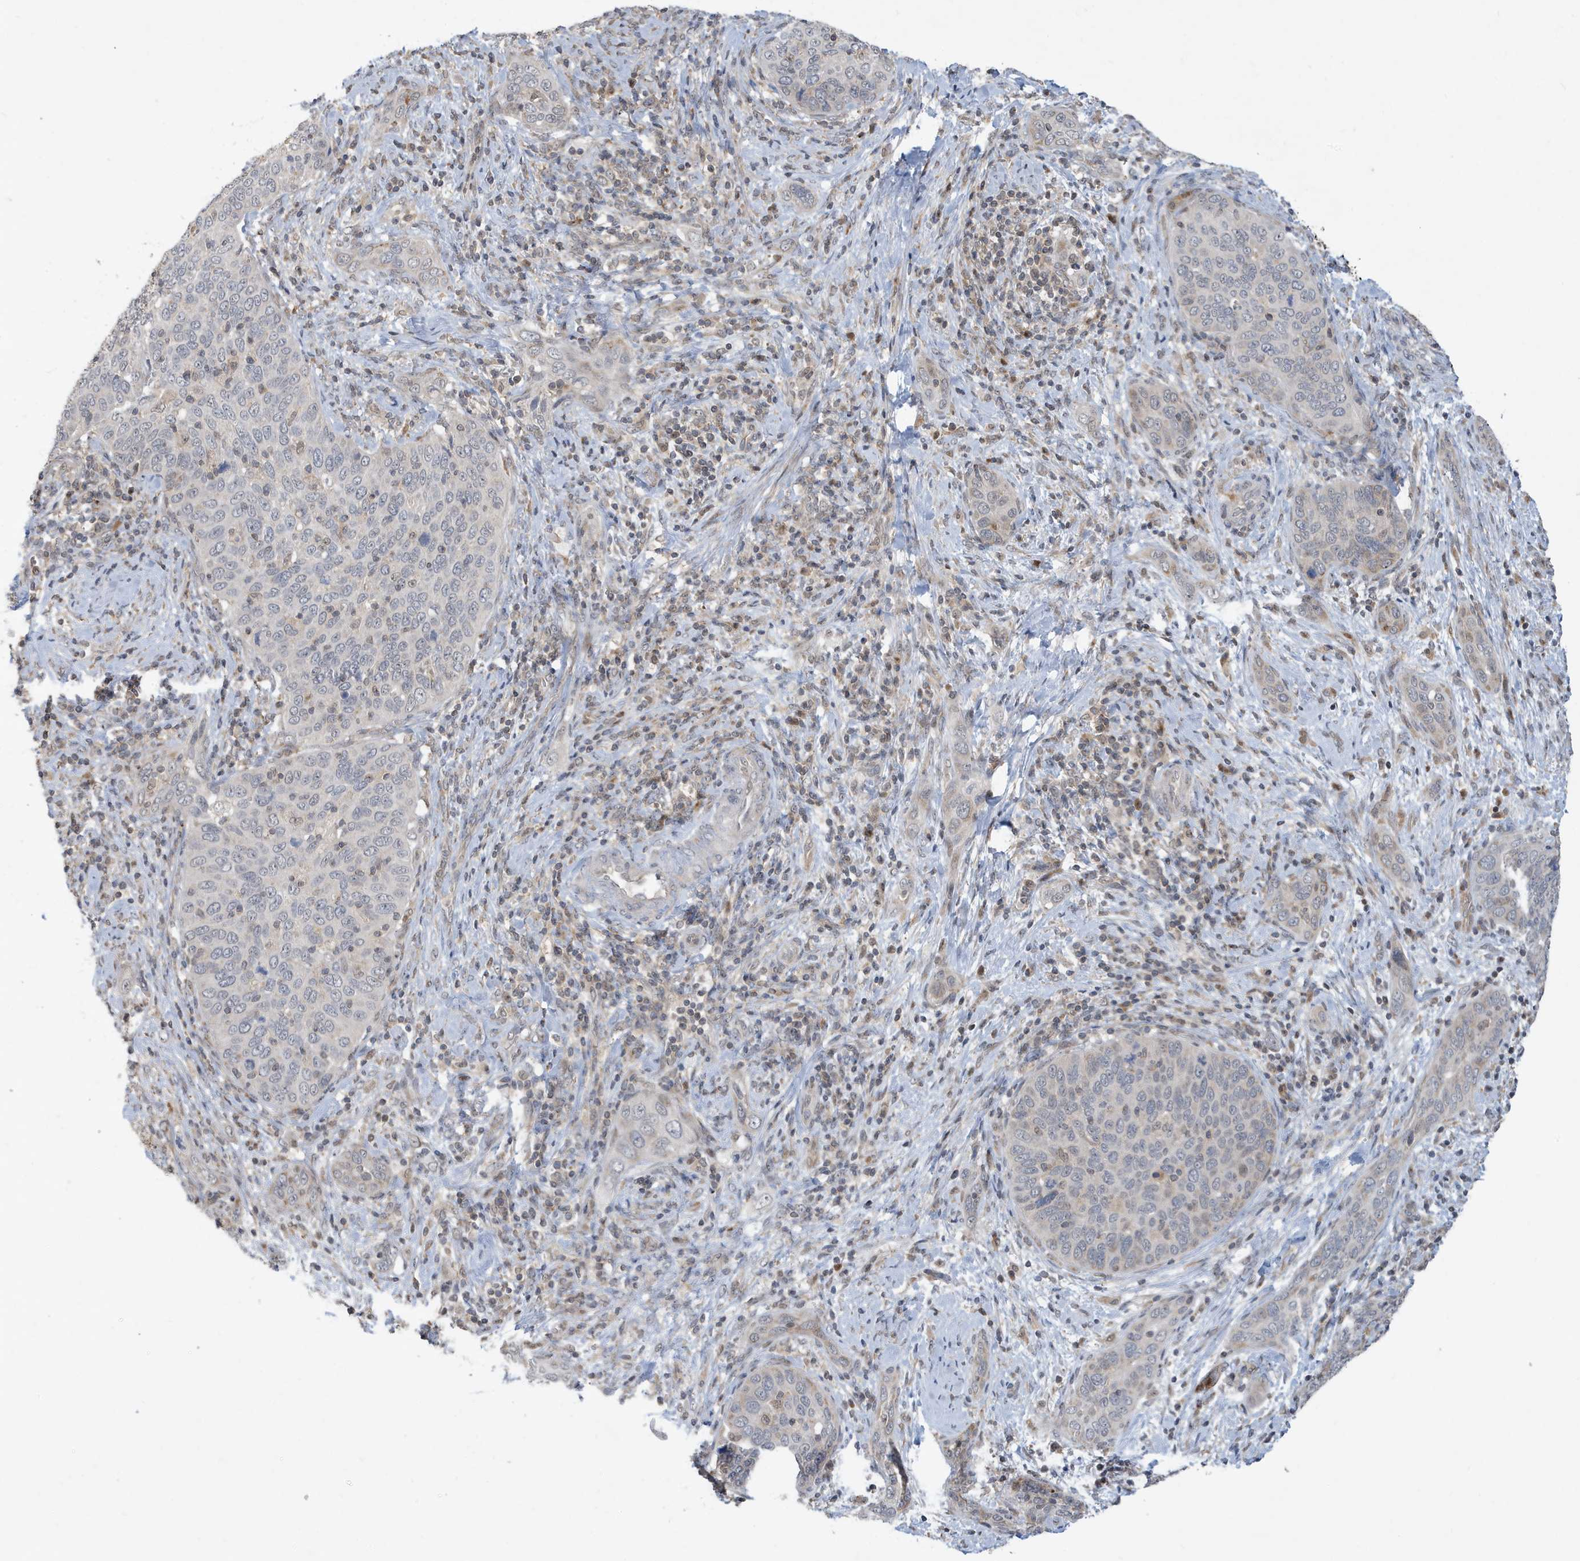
{"staining": {"intensity": "negative", "quantity": "none", "location": "none"}, "tissue": "cervical cancer", "cell_type": "Tumor cells", "image_type": "cancer", "snomed": [{"axis": "morphology", "description": "Squamous cell carcinoma, NOS"}, {"axis": "topography", "description": "Cervix"}], "caption": "Immunohistochemical staining of cervical squamous cell carcinoma displays no significant staining in tumor cells.", "gene": "PRRT3", "patient": {"sex": "female", "age": 60}}